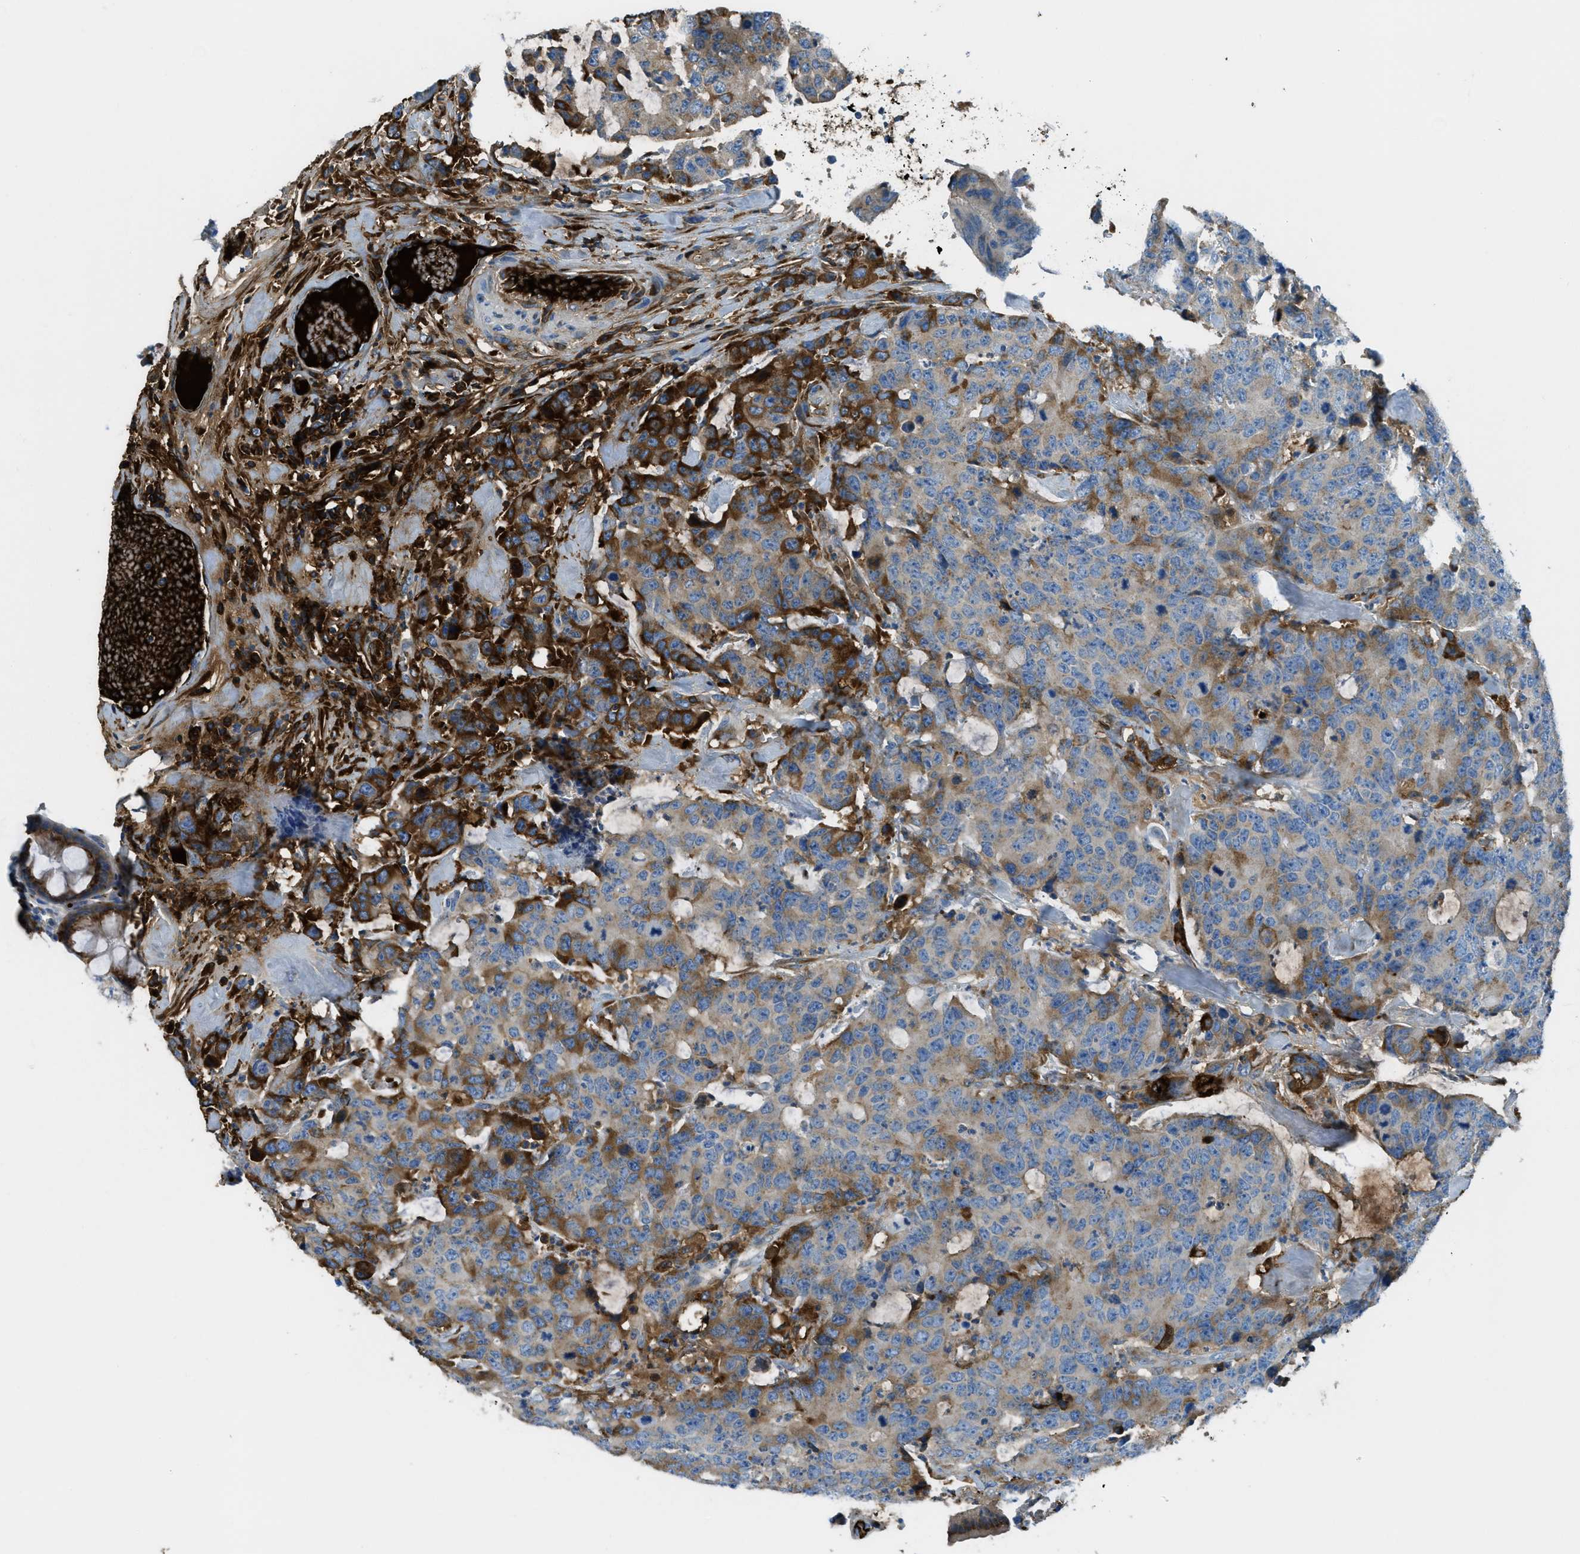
{"staining": {"intensity": "weak", "quantity": "25%-75%", "location": "cytoplasmic/membranous"}, "tissue": "colorectal cancer", "cell_type": "Tumor cells", "image_type": "cancer", "snomed": [{"axis": "morphology", "description": "Adenocarcinoma, NOS"}, {"axis": "topography", "description": "Colon"}], "caption": "Weak cytoplasmic/membranous staining is appreciated in approximately 25%-75% of tumor cells in colorectal cancer (adenocarcinoma).", "gene": "TRIM59", "patient": {"sex": "female", "age": 86}}